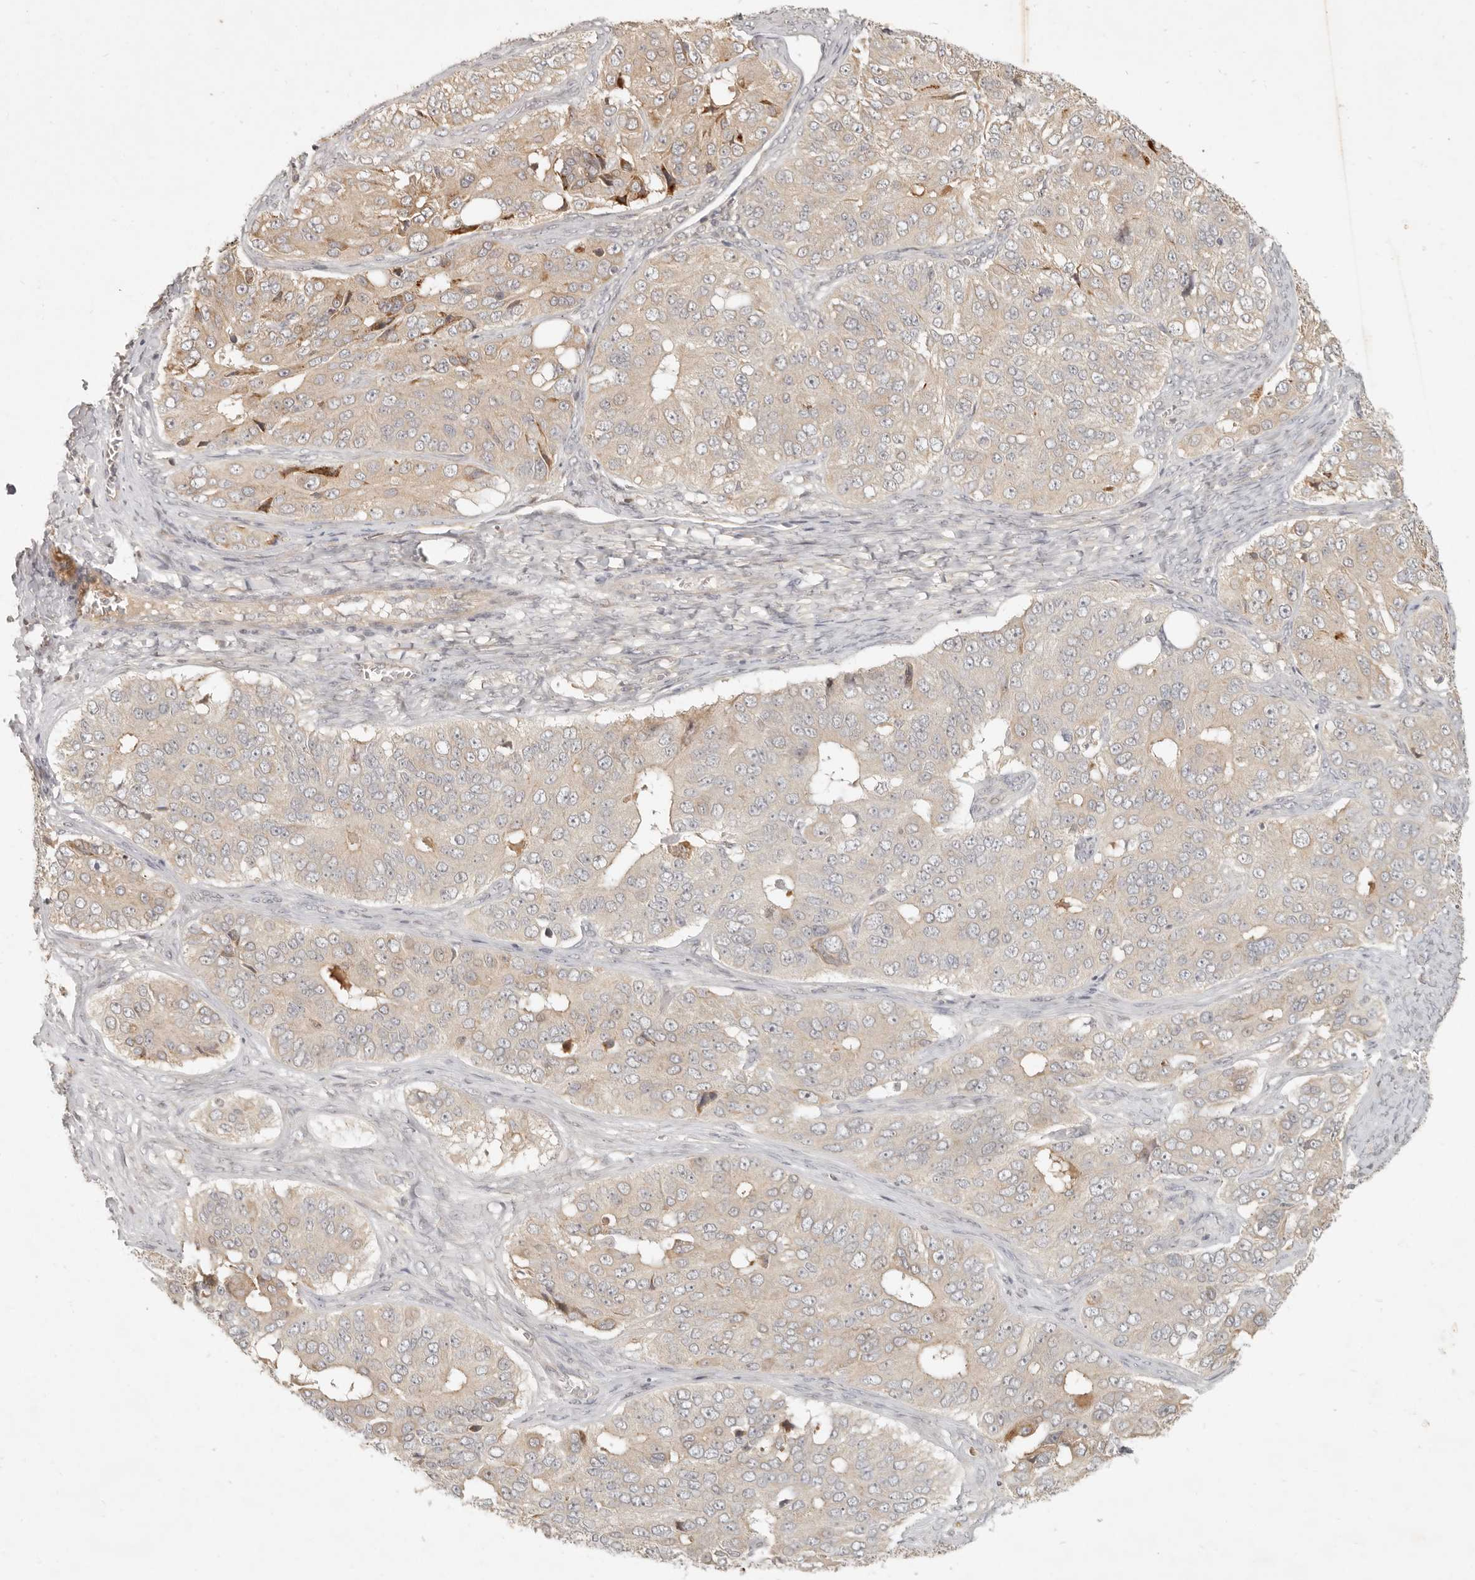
{"staining": {"intensity": "weak", "quantity": ">75%", "location": "cytoplasmic/membranous"}, "tissue": "ovarian cancer", "cell_type": "Tumor cells", "image_type": "cancer", "snomed": [{"axis": "morphology", "description": "Carcinoma, endometroid"}, {"axis": "topography", "description": "Ovary"}], "caption": "Weak cytoplasmic/membranous protein expression is identified in approximately >75% of tumor cells in ovarian endometroid carcinoma.", "gene": "UBXN11", "patient": {"sex": "female", "age": 51}}